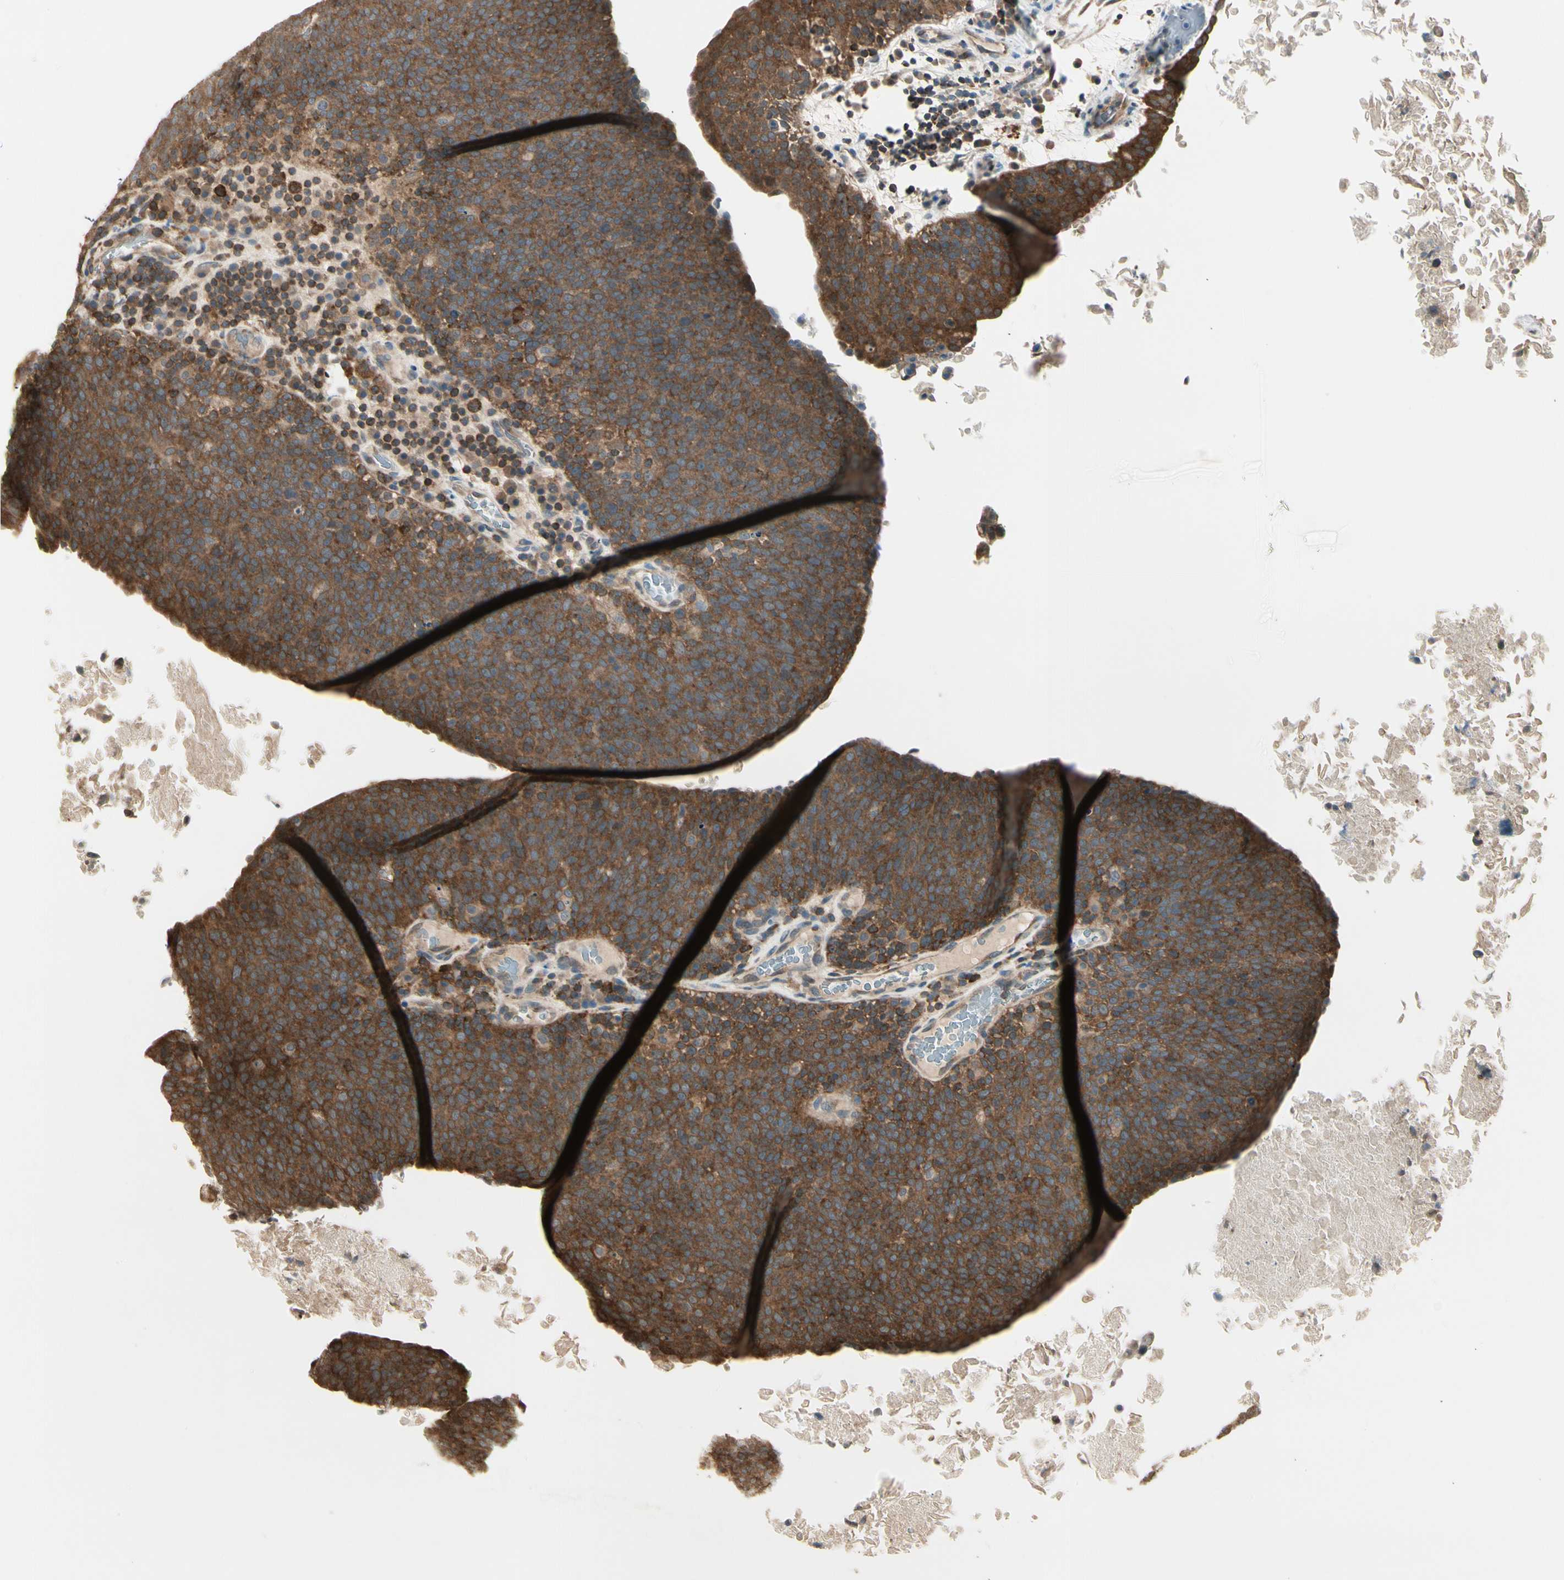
{"staining": {"intensity": "strong", "quantity": ">75%", "location": "cytoplasmic/membranous"}, "tissue": "head and neck cancer", "cell_type": "Tumor cells", "image_type": "cancer", "snomed": [{"axis": "morphology", "description": "Squamous cell carcinoma, NOS"}, {"axis": "morphology", "description": "Squamous cell carcinoma, metastatic, NOS"}, {"axis": "topography", "description": "Lymph node"}, {"axis": "topography", "description": "Head-Neck"}], "caption": "IHC staining of head and neck squamous cell carcinoma, which displays high levels of strong cytoplasmic/membranous expression in approximately >75% of tumor cells indicating strong cytoplasmic/membranous protein positivity. The staining was performed using DAB (brown) for protein detection and nuclei were counterstained in hematoxylin (blue).", "gene": "OXSR1", "patient": {"sex": "male", "age": 62}}